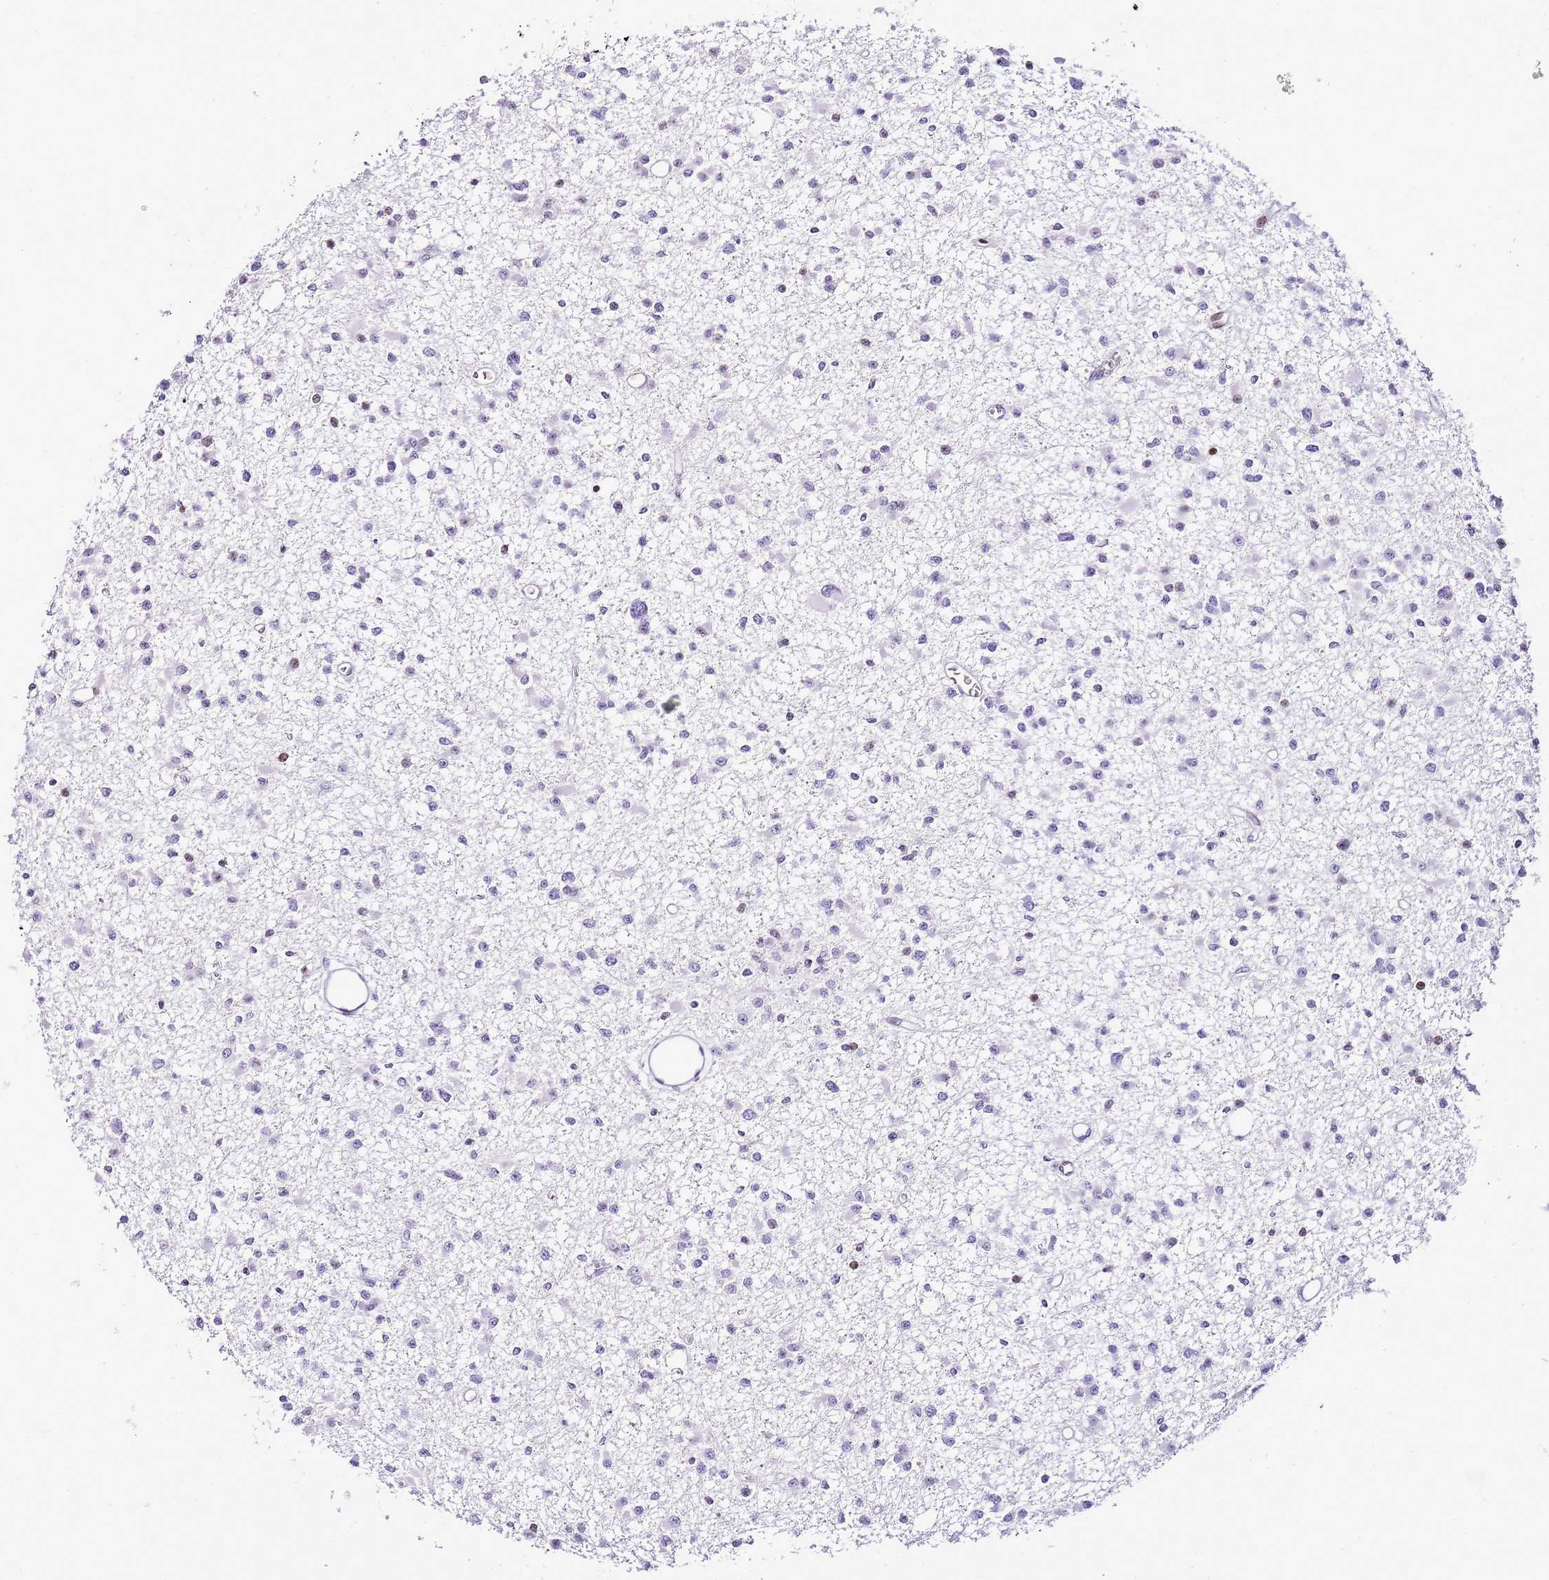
{"staining": {"intensity": "negative", "quantity": "none", "location": "none"}, "tissue": "glioma", "cell_type": "Tumor cells", "image_type": "cancer", "snomed": [{"axis": "morphology", "description": "Glioma, malignant, Low grade"}, {"axis": "topography", "description": "Brain"}], "caption": "Tumor cells are negative for brown protein staining in glioma.", "gene": "PRR15", "patient": {"sex": "female", "age": 22}}